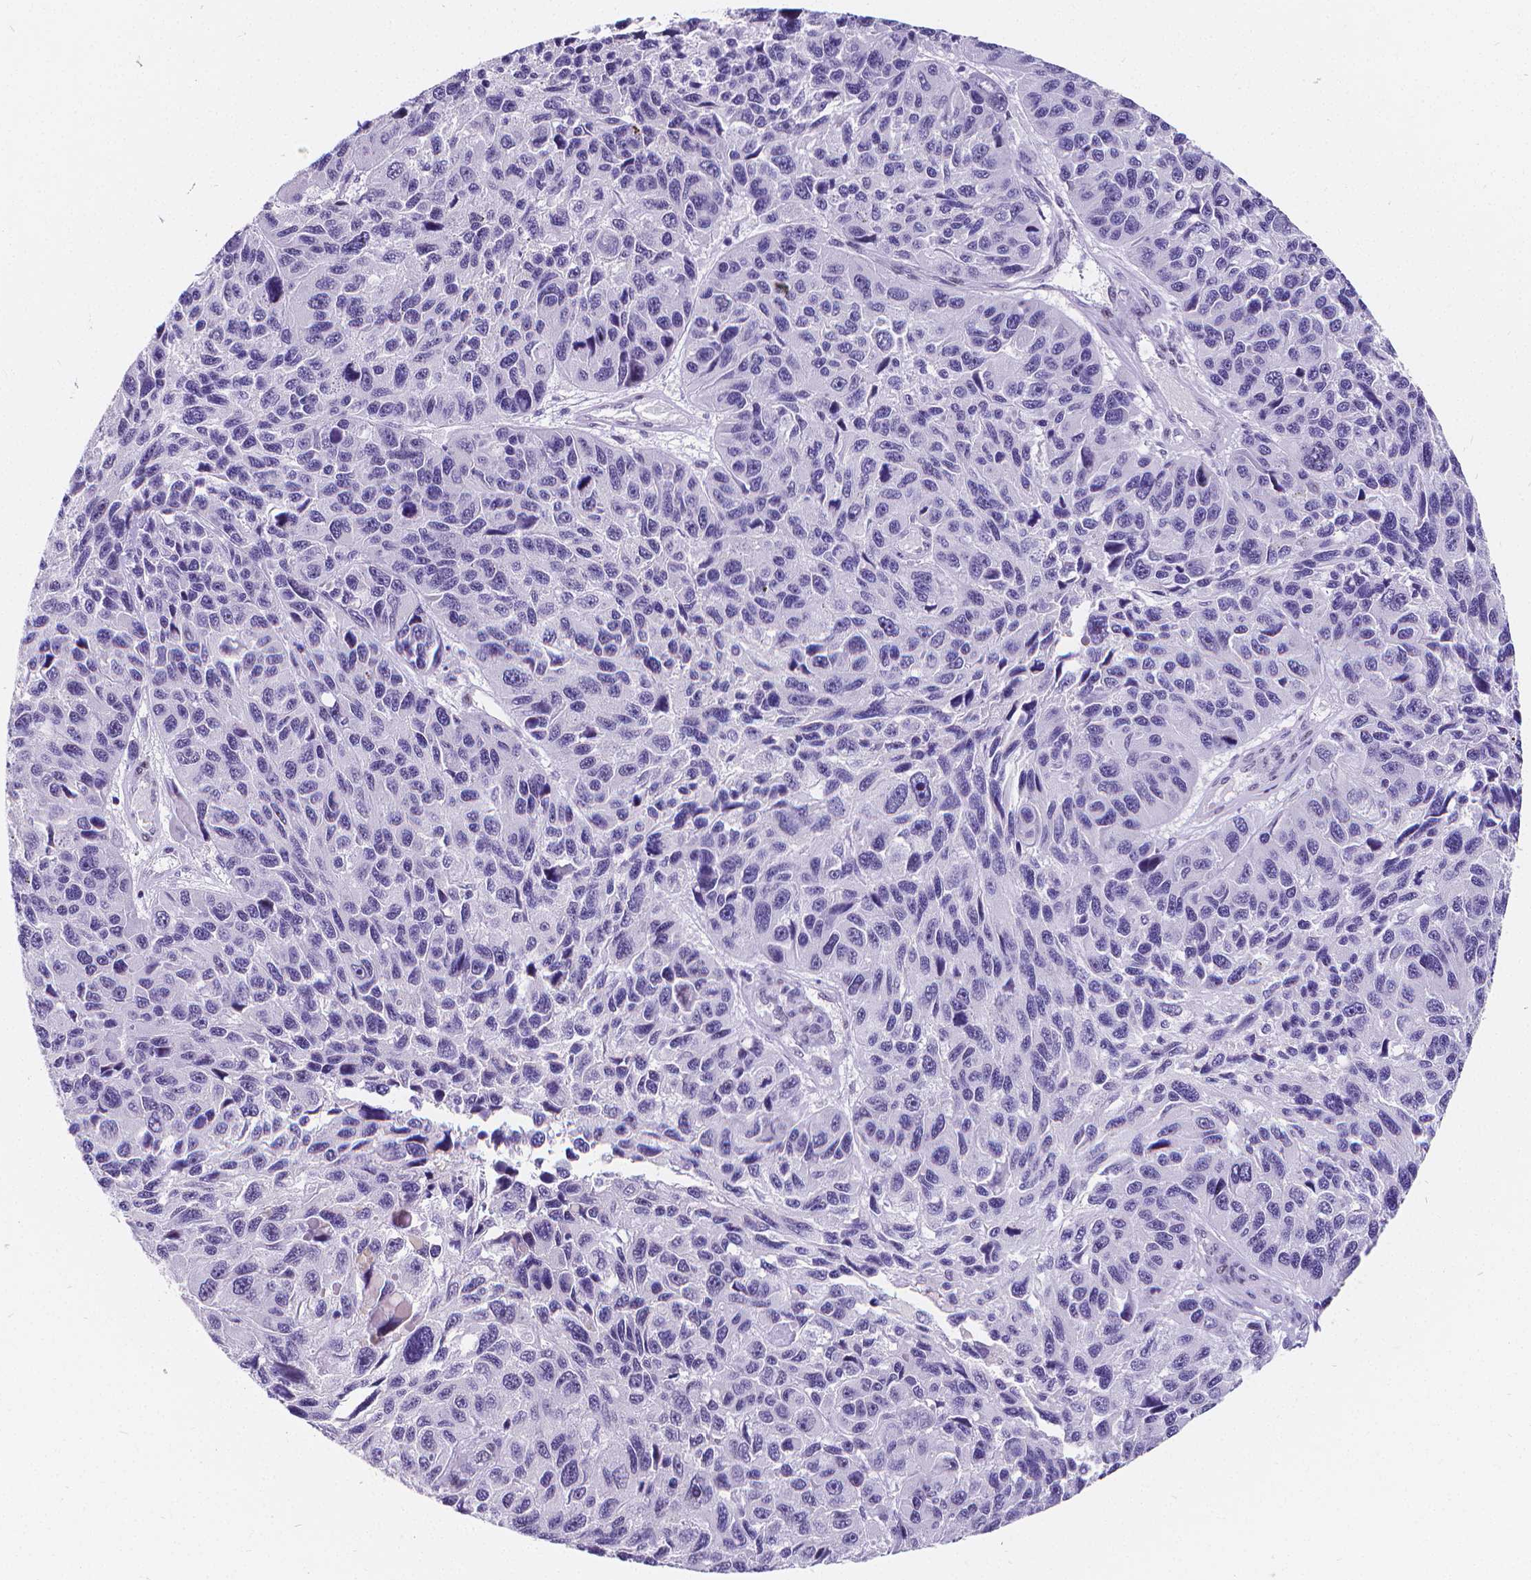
{"staining": {"intensity": "negative", "quantity": "none", "location": "none"}, "tissue": "melanoma", "cell_type": "Tumor cells", "image_type": "cancer", "snomed": [{"axis": "morphology", "description": "Malignant melanoma, NOS"}, {"axis": "topography", "description": "Skin"}], "caption": "The histopathology image reveals no significant staining in tumor cells of malignant melanoma.", "gene": "MEF2C", "patient": {"sex": "male", "age": 53}}